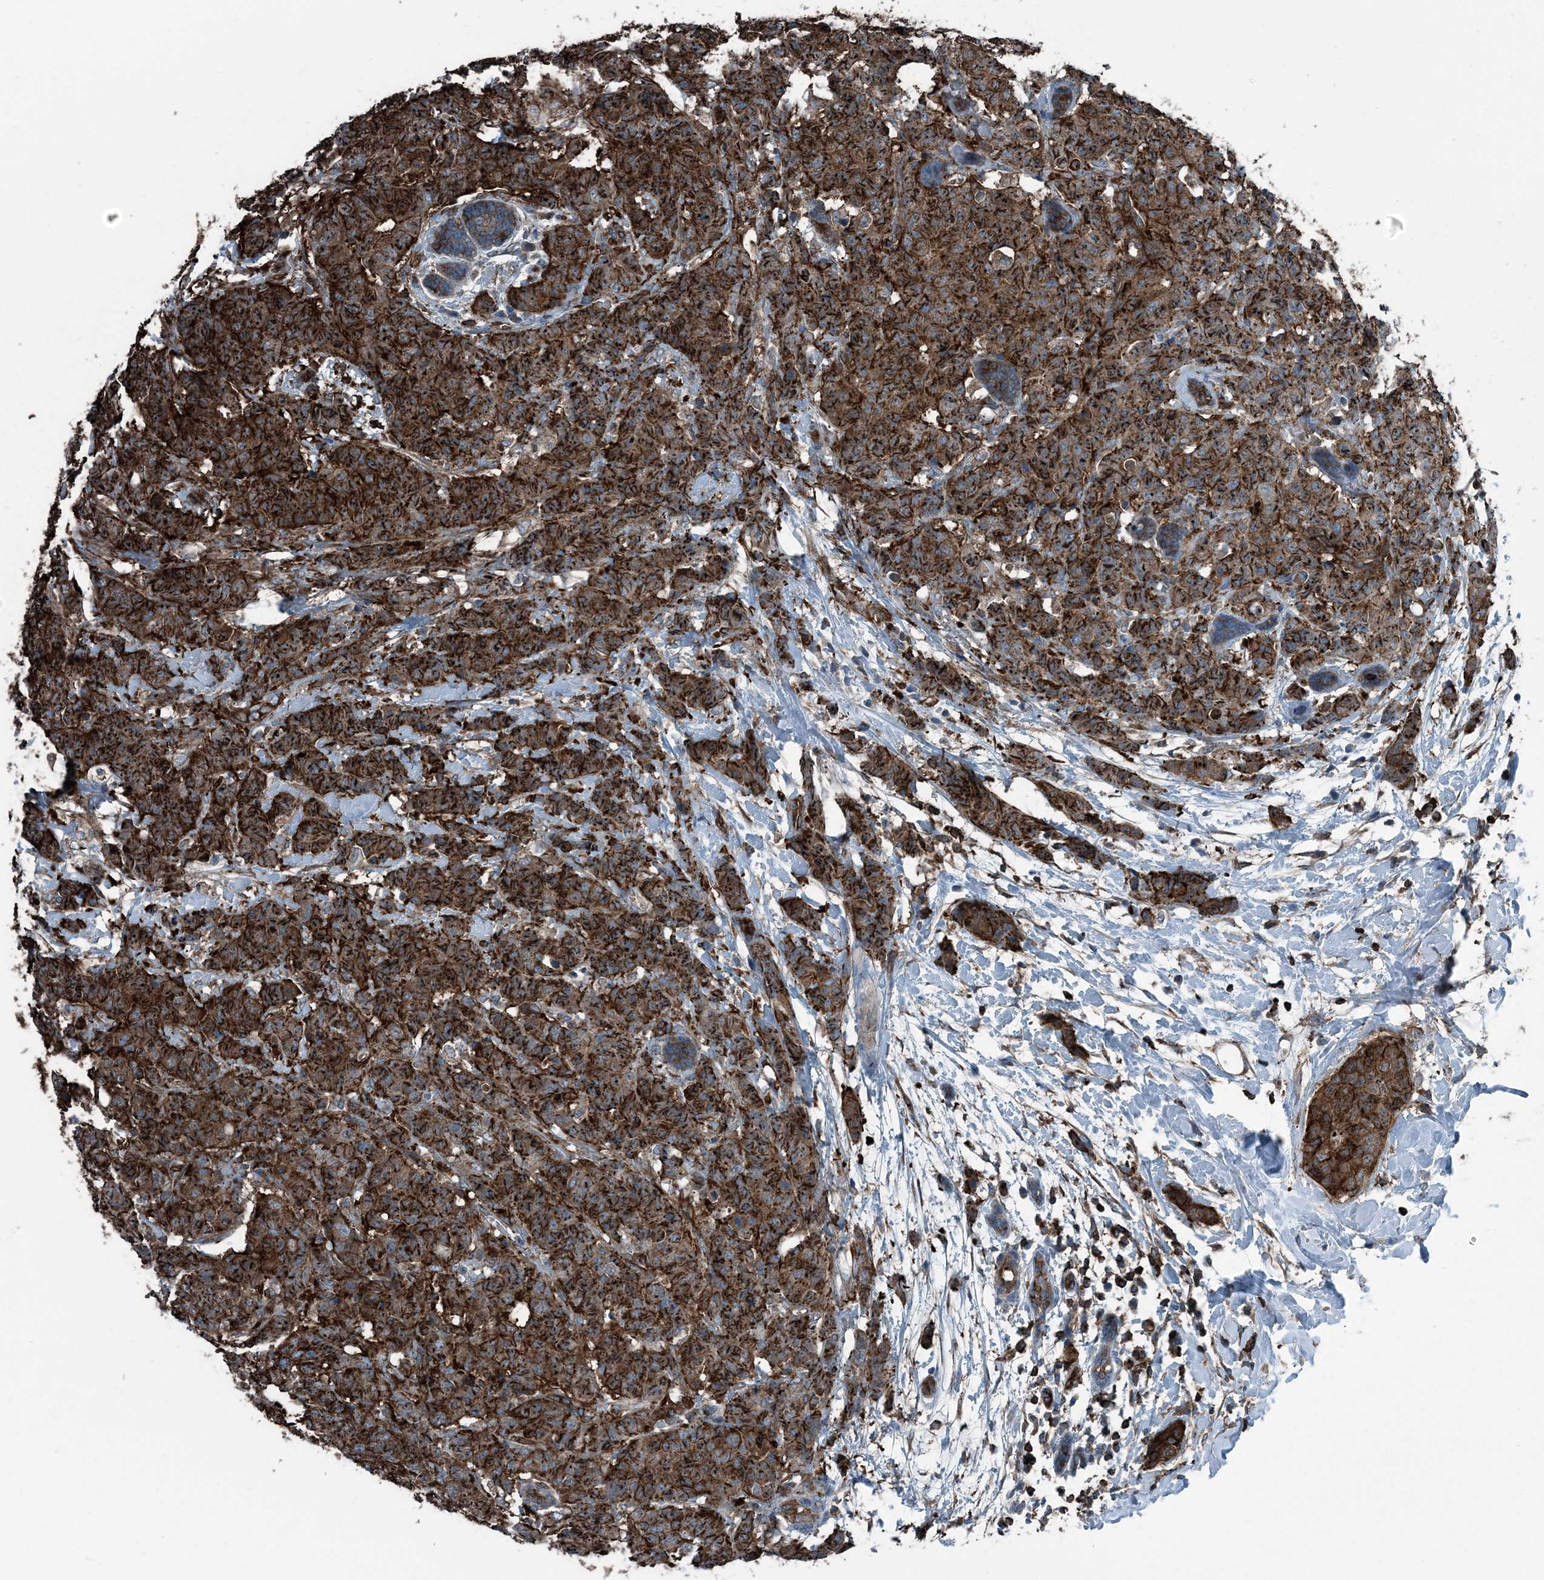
{"staining": {"intensity": "strong", "quantity": ">75%", "location": "cytoplasmic/membranous"}, "tissue": "breast cancer", "cell_type": "Tumor cells", "image_type": "cancer", "snomed": [{"axis": "morphology", "description": "Normal tissue, NOS"}, {"axis": "morphology", "description": "Duct carcinoma"}, {"axis": "topography", "description": "Breast"}], "caption": "Immunohistochemical staining of intraductal carcinoma (breast) demonstrates high levels of strong cytoplasmic/membranous expression in approximately >75% of tumor cells.", "gene": "CFL1", "patient": {"sex": "female", "age": 40}}